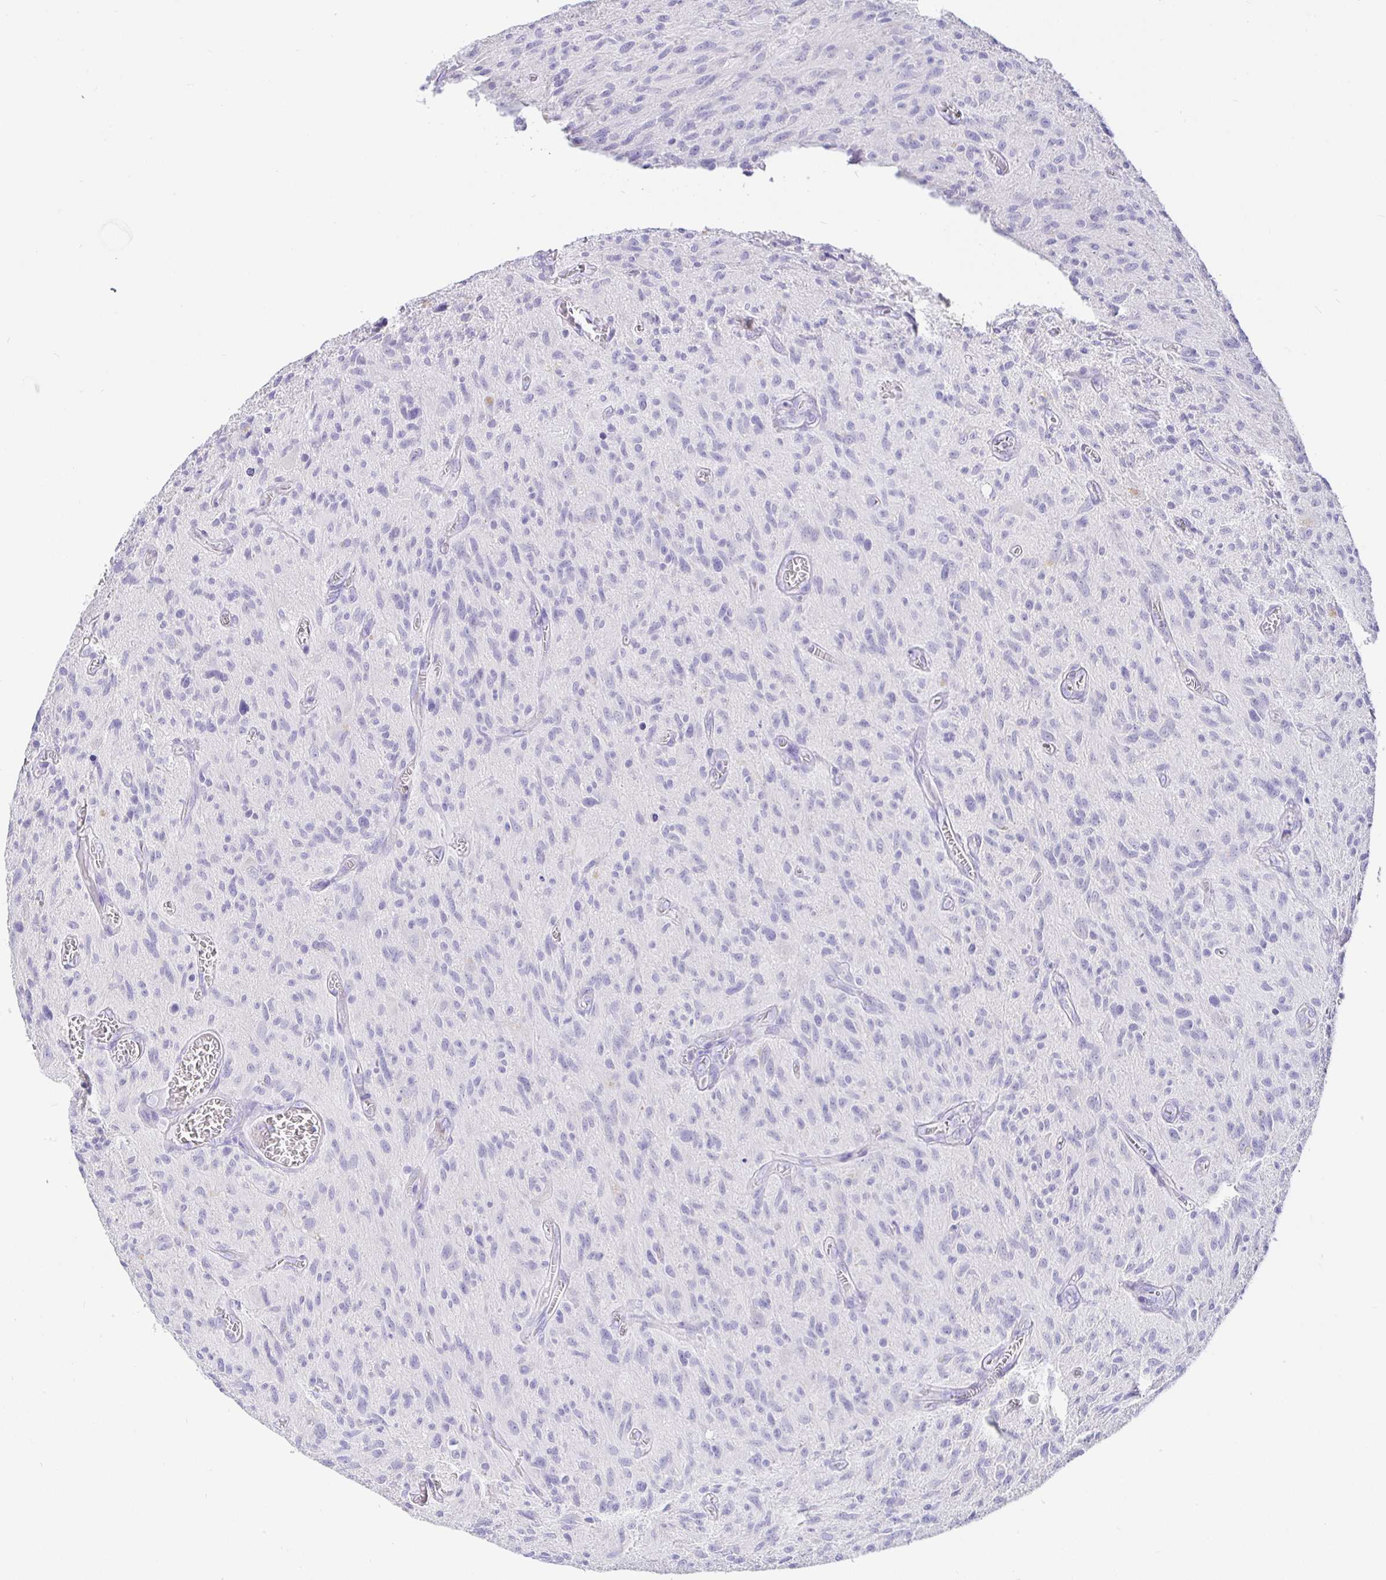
{"staining": {"intensity": "negative", "quantity": "none", "location": "none"}, "tissue": "glioma", "cell_type": "Tumor cells", "image_type": "cancer", "snomed": [{"axis": "morphology", "description": "Glioma, malignant, High grade"}, {"axis": "topography", "description": "Brain"}], "caption": "Immunohistochemistry micrograph of glioma stained for a protein (brown), which displays no expression in tumor cells. The staining was performed using DAB to visualize the protein expression in brown, while the nuclei were stained in blue with hematoxylin (Magnification: 20x).", "gene": "TPTE", "patient": {"sex": "male", "age": 75}}